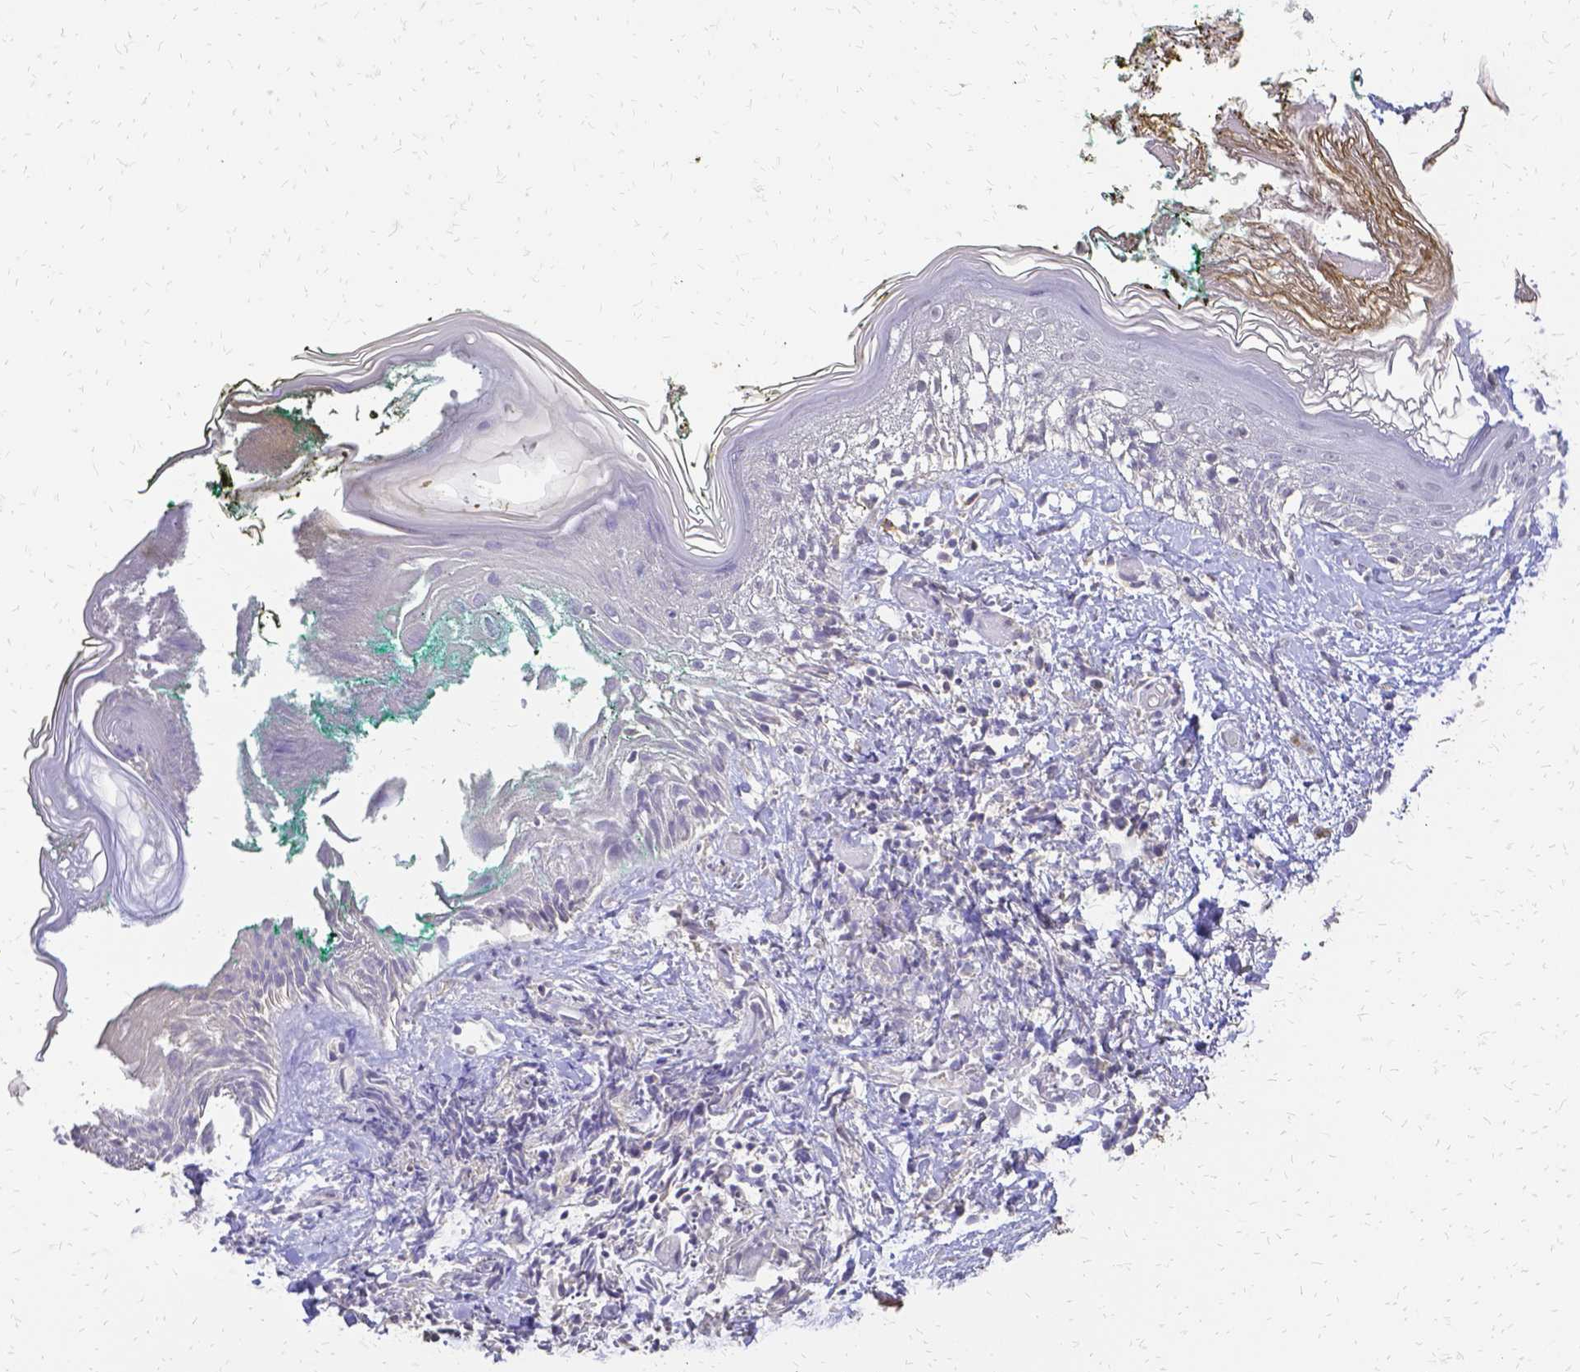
{"staining": {"intensity": "negative", "quantity": "none", "location": "none"}, "tissue": "skin", "cell_type": "Fibroblasts", "image_type": "normal", "snomed": [{"axis": "morphology", "description": "Normal tissue, NOS"}, {"axis": "topography", "description": "Skin"}], "caption": "The histopathology image reveals no staining of fibroblasts in unremarkable skin. (DAB immunohistochemistry (IHC) visualized using brightfield microscopy, high magnification).", "gene": "CIB1", "patient": {"sex": "female", "age": 34}}